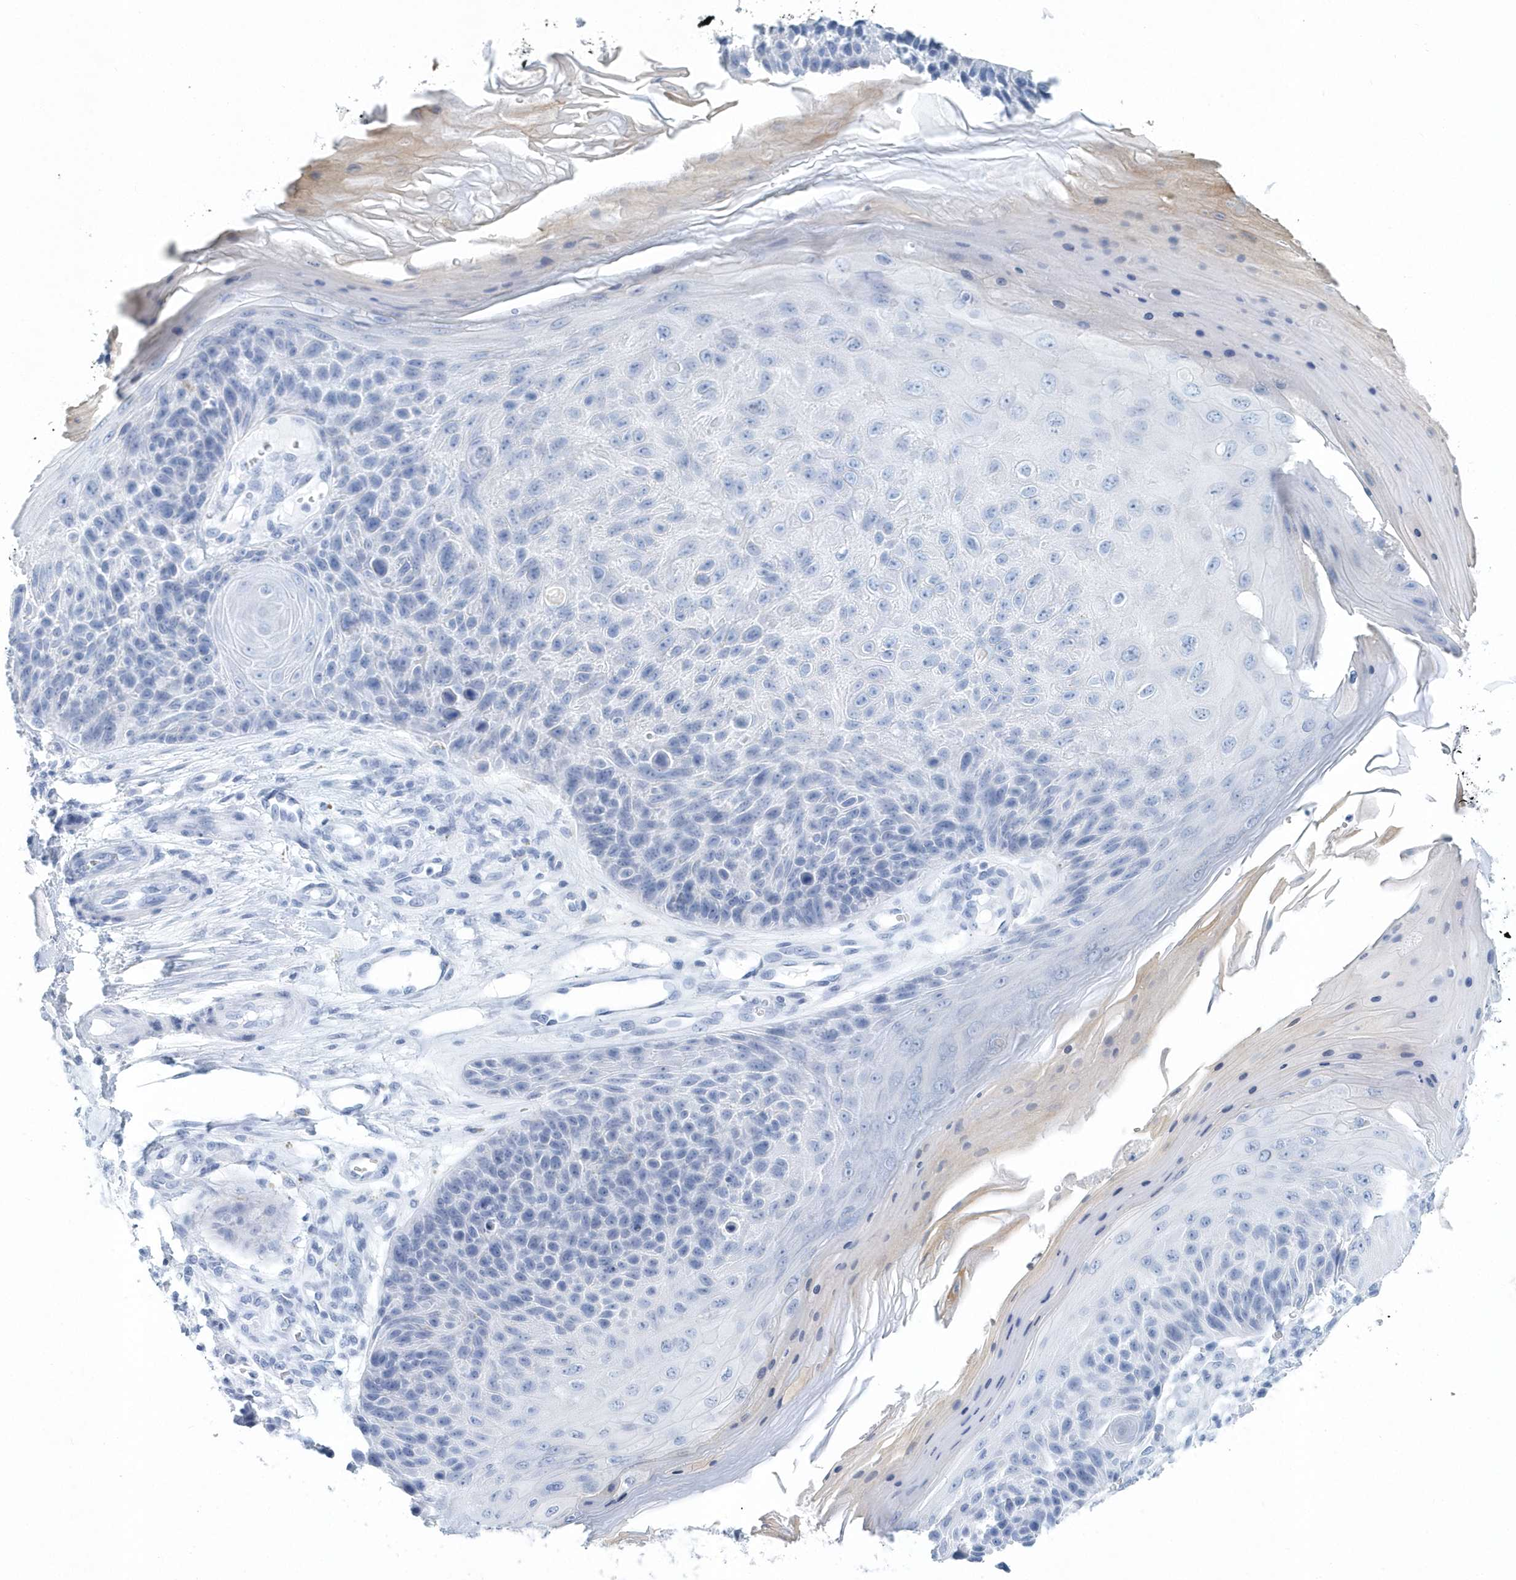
{"staining": {"intensity": "negative", "quantity": "none", "location": "none"}, "tissue": "skin cancer", "cell_type": "Tumor cells", "image_type": "cancer", "snomed": [{"axis": "morphology", "description": "Squamous cell carcinoma, NOS"}, {"axis": "topography", "description": "Skin"}], "caption": "Skin squamous cell carcinoma stained for a protein using immunohistochemistry demonstrates no expression tumor cells.", "gene": "PTPRO", "patient": {"sex": "female", "age": 88}}